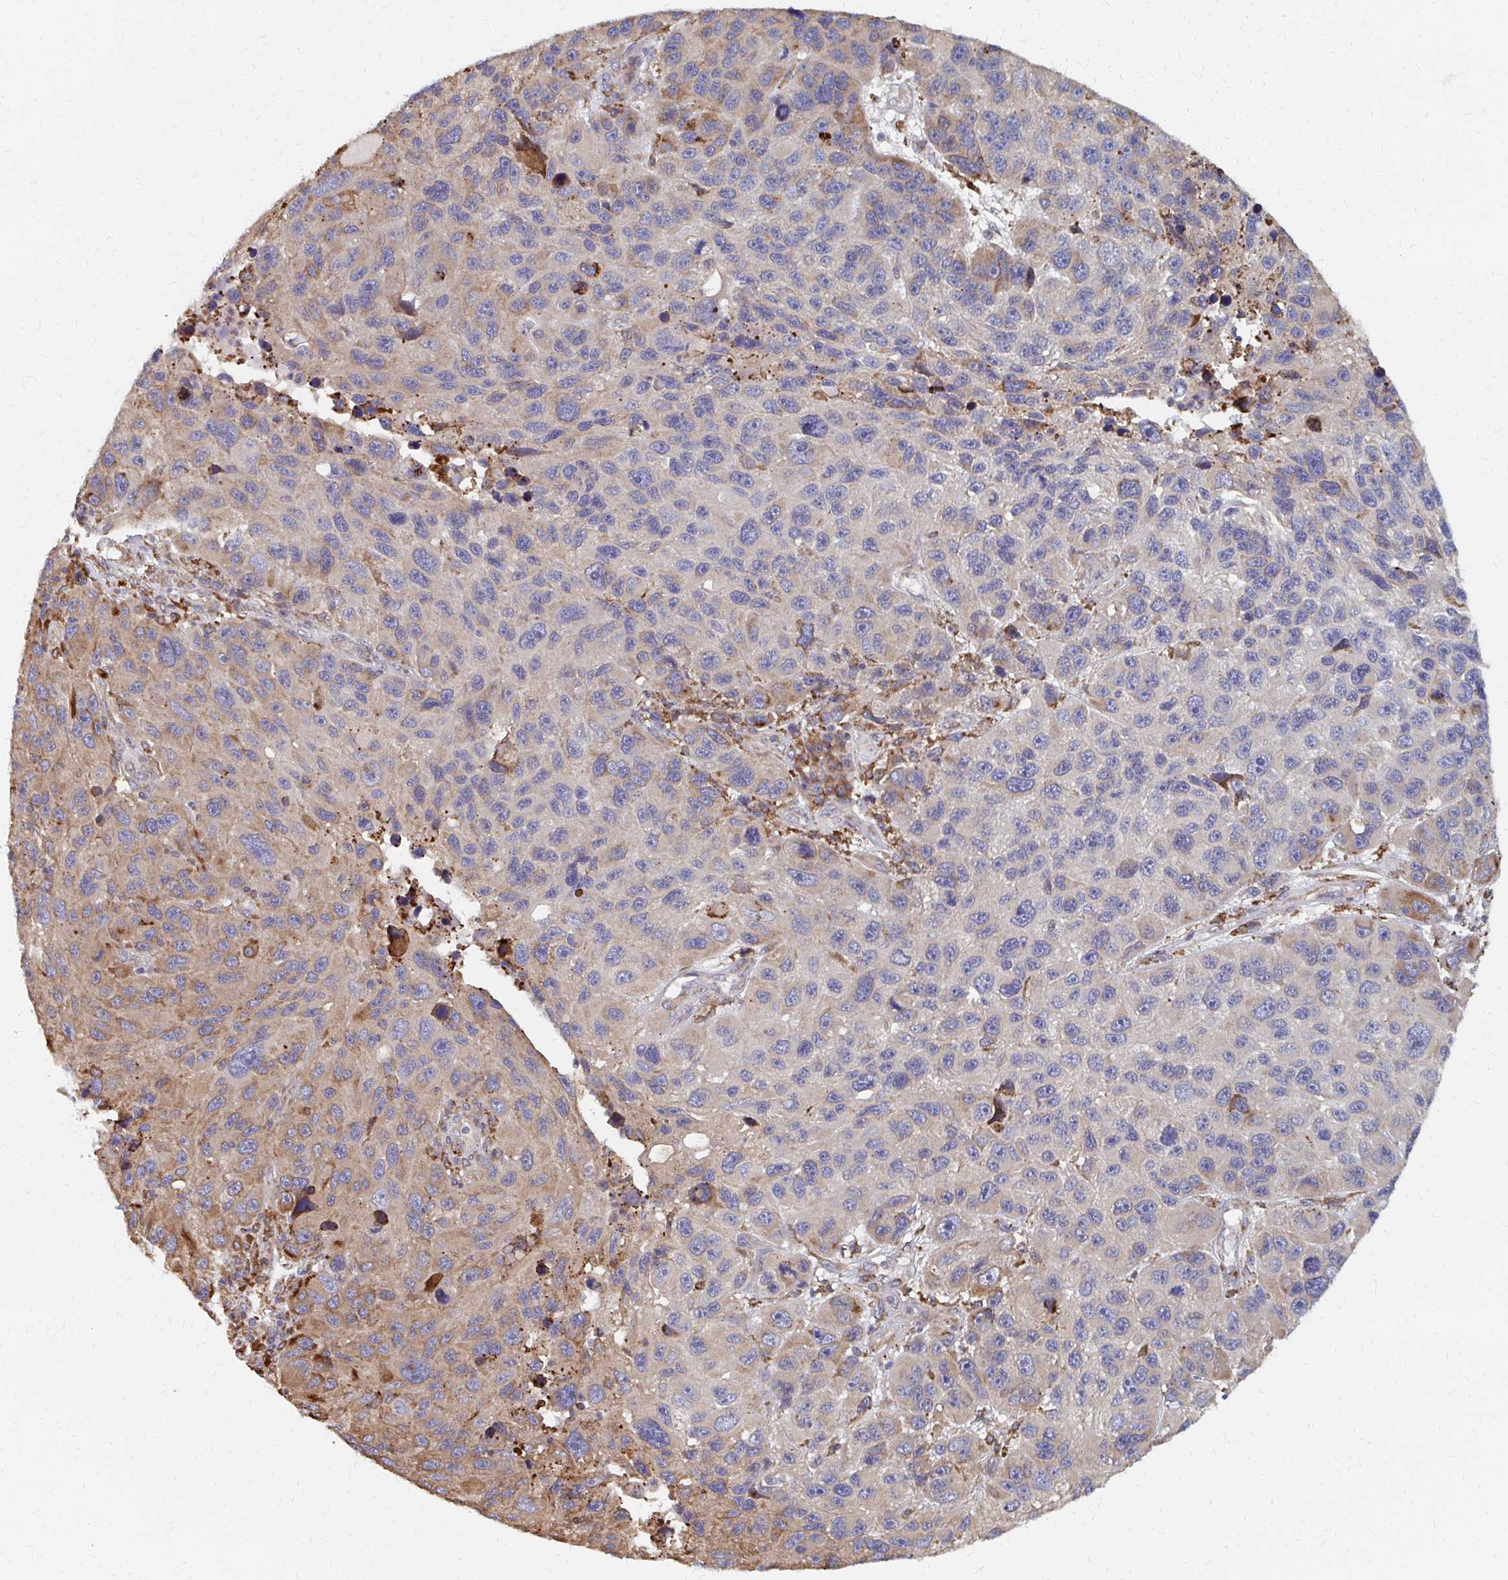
{"staining": {"intensity": "moderate", "quantity": "<25%", "location": "cytoplasmic/membranous"}, "tissue": "melanoma", "cell_type": "Tumor cells", "image_type": "cancer", "snomed": [{"axis": "morphology", "description": "Malignant melanoma, NOS"}, {"axis": "topography", "description": "Skin"}], "caption": "IHC histopathology image of malignant melanoma stained for a protein (brown), which exhibits low levels of moderate cytoplasmic/membranous expression in approximately <25% of tumor cells.", "gene": "PPP1R13L", "patient": {"sex": "male", "age": 53}}